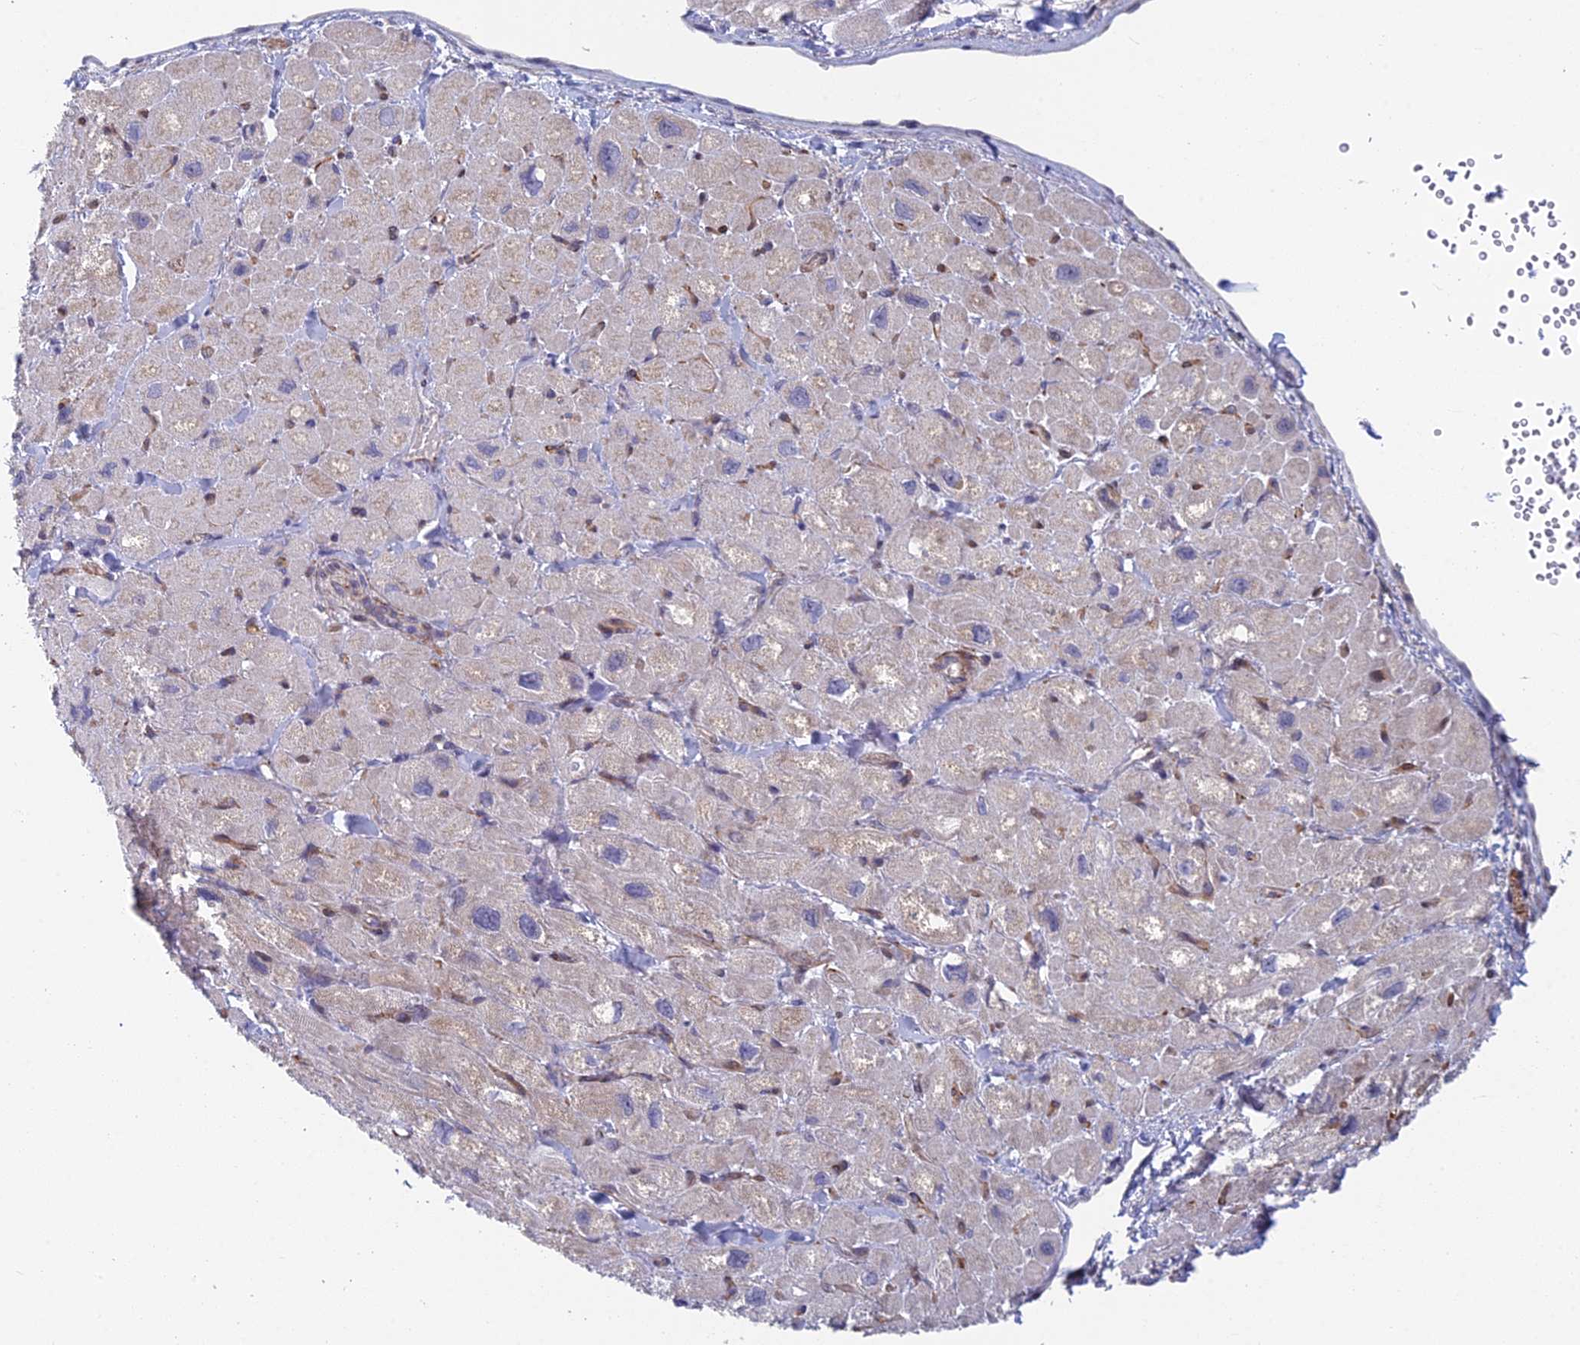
{"staining": {"intensity": "weak", "quantity": "<25%", "location": "cytoplasmic/membranous"}, "tissue": "heart muscle", "cell_type": "Cardiomyocytes", "image_type": "normal", "snomed": [{"axis": "morphology", "description": "Normal tissue, NOS"}, {"axis": "topography", "description": "Heart"}], "caption": "Immunohistochemistry image of benign heart muscle: human heart muscle stained with DAB (3,3'-diaminobenzidine) shows no significant protein expression in cardiomyocytes. Brightfield microscopy of IHC stained with DAB (3,3'-diaminobenzidine) (brown) and hematoxylin (blue), captured at high magnification.", "gene": "PPP1R26", "patient": {"sex": "male", "age": 65}}